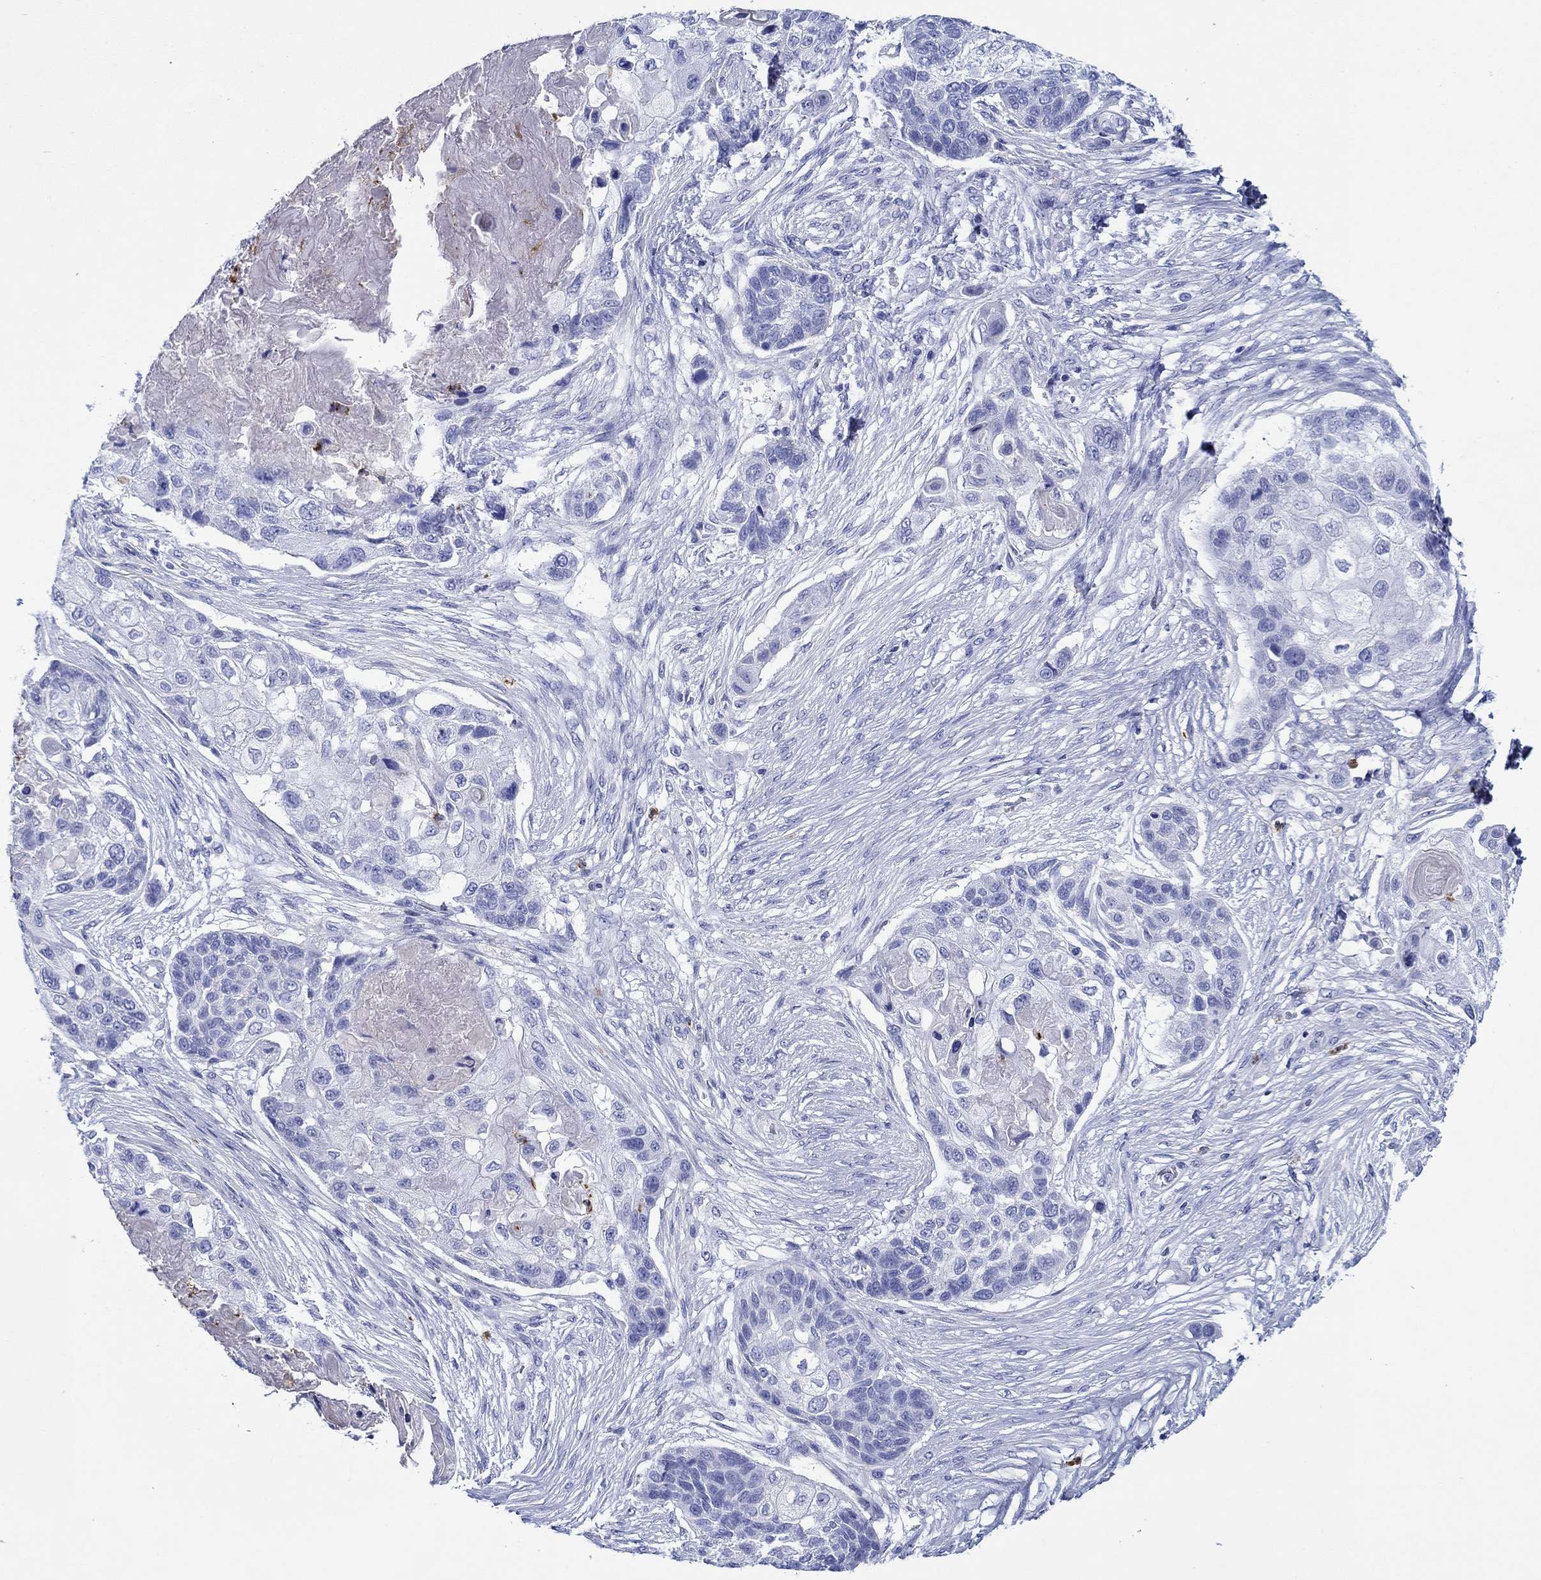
{"staining": {"intensity": "negative", "quantity": "none", "location": "none"}, "tissue": "lung cancer", "cell_type": "Tumor cells", "image_type": "cancer", "snomed": [{"axis": "morphology", "description": "Squamous cell carcinoma, NOS"}, {"axis": "topography", "description": "Lung"}], "caption": "Immunohistochemistry (IHC) micrograph of human lung cancer (squamous cell carcinoma) stained for a protein (brown), which displays no expression in tumor cells. The staining was performed using DAB to visualize the protein expression in brown, while the nuclei were stained in blue with hematoxylin (Magnification: 20x).", "gene": "EPX", "patient": {"sex": "male", "age": 69}}